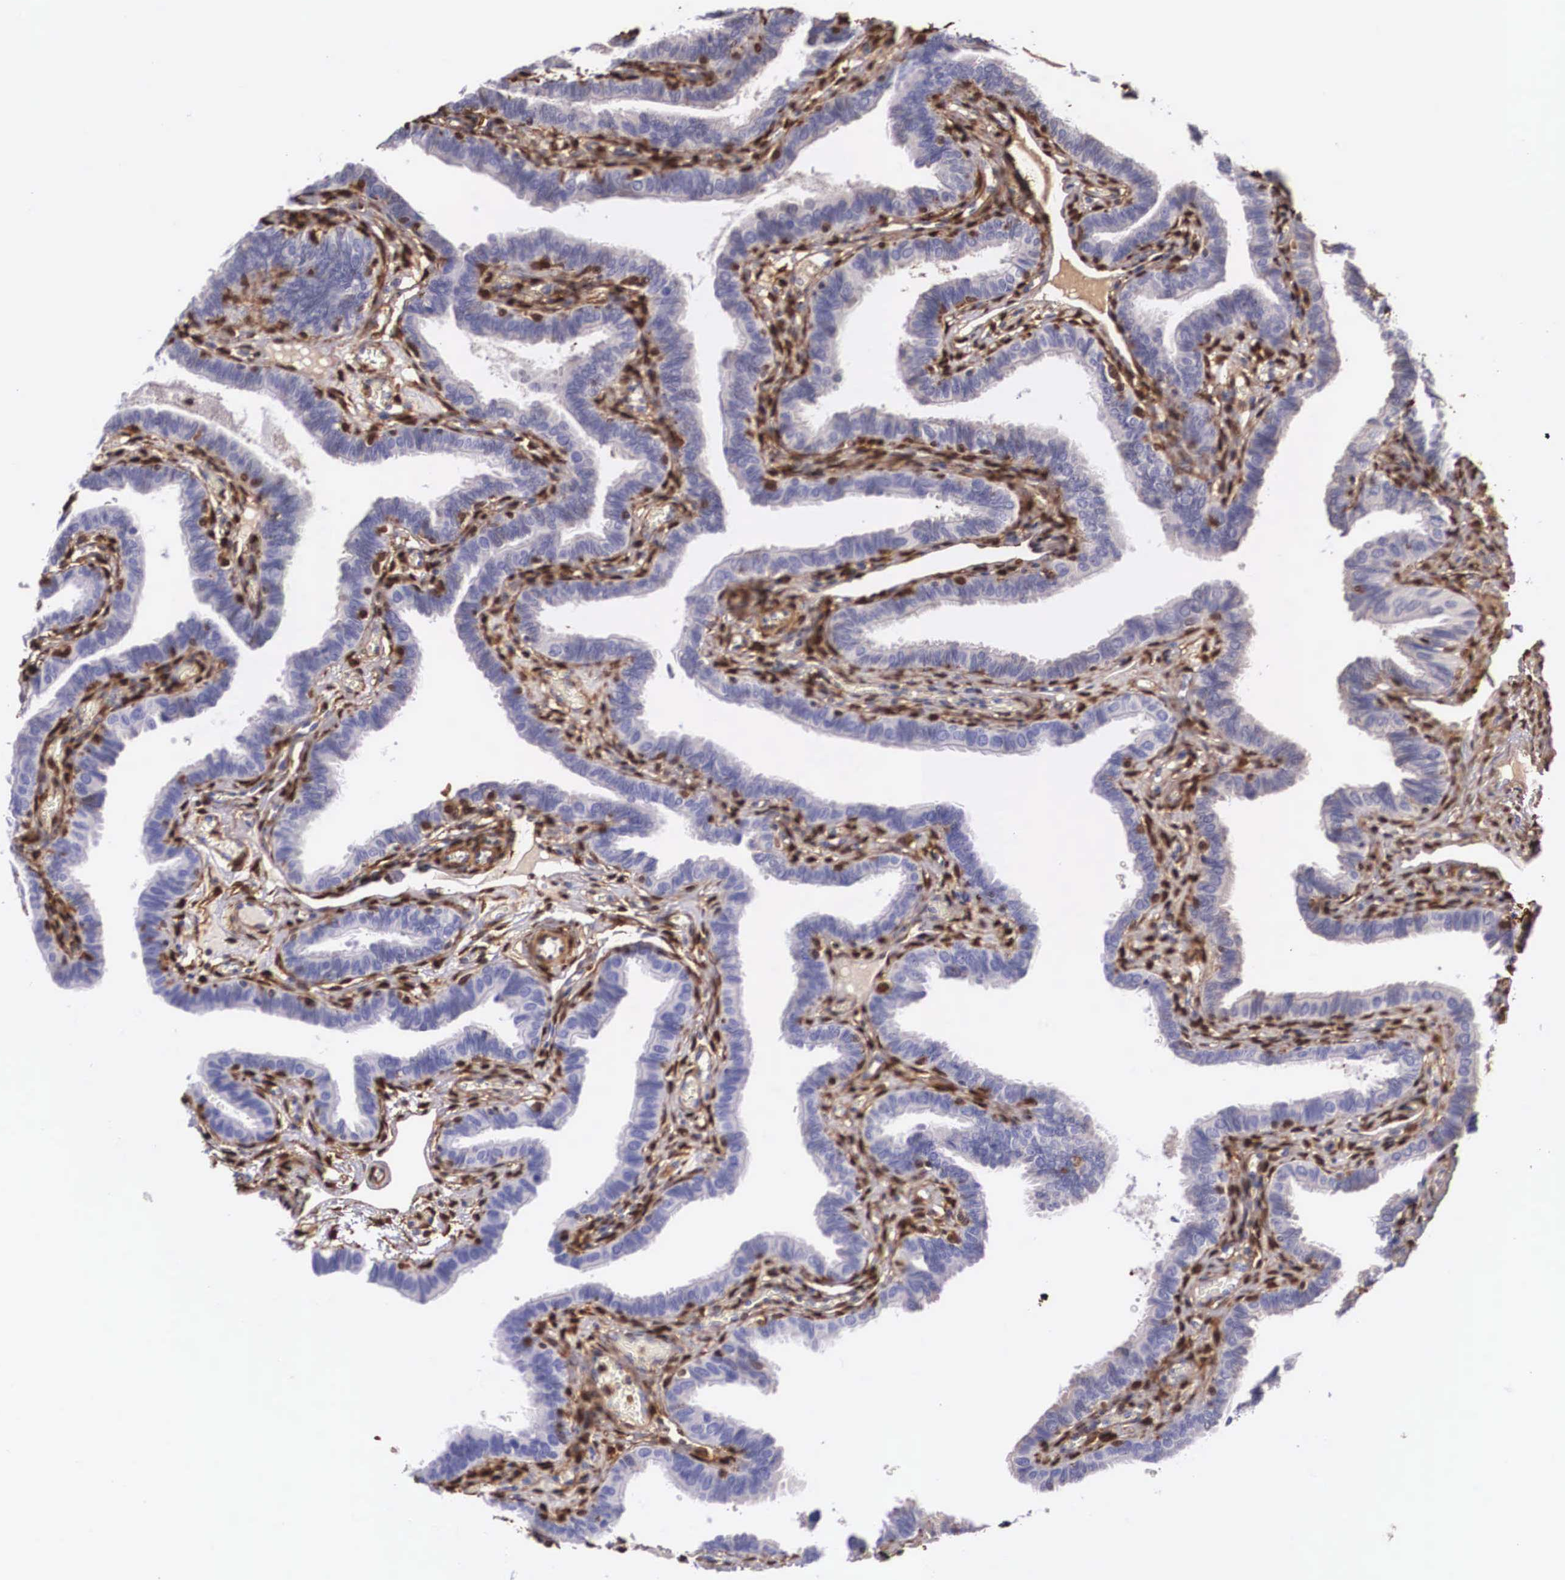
{"staining": {"intensity": "negative", "quantity": "none", "location": "none"}, "tissue": "fallopian tube", "cell_type": "Glandular cells", "image_type": "normal", "snomed": [{"axis": "morphology", "description": "Normal tissue, NOS"}, {"axis": "topography", "description": "Fallopian tube"}], "caption": "Immunohistochemistry image of normal fallopian tube: human fallopian tube stained with DAB (3,3'-diaminobenzidine) shows no significant protein expression in glandular cells.", "gene": "LGALS1", "patient": {"sex": "female", "age": 38}}